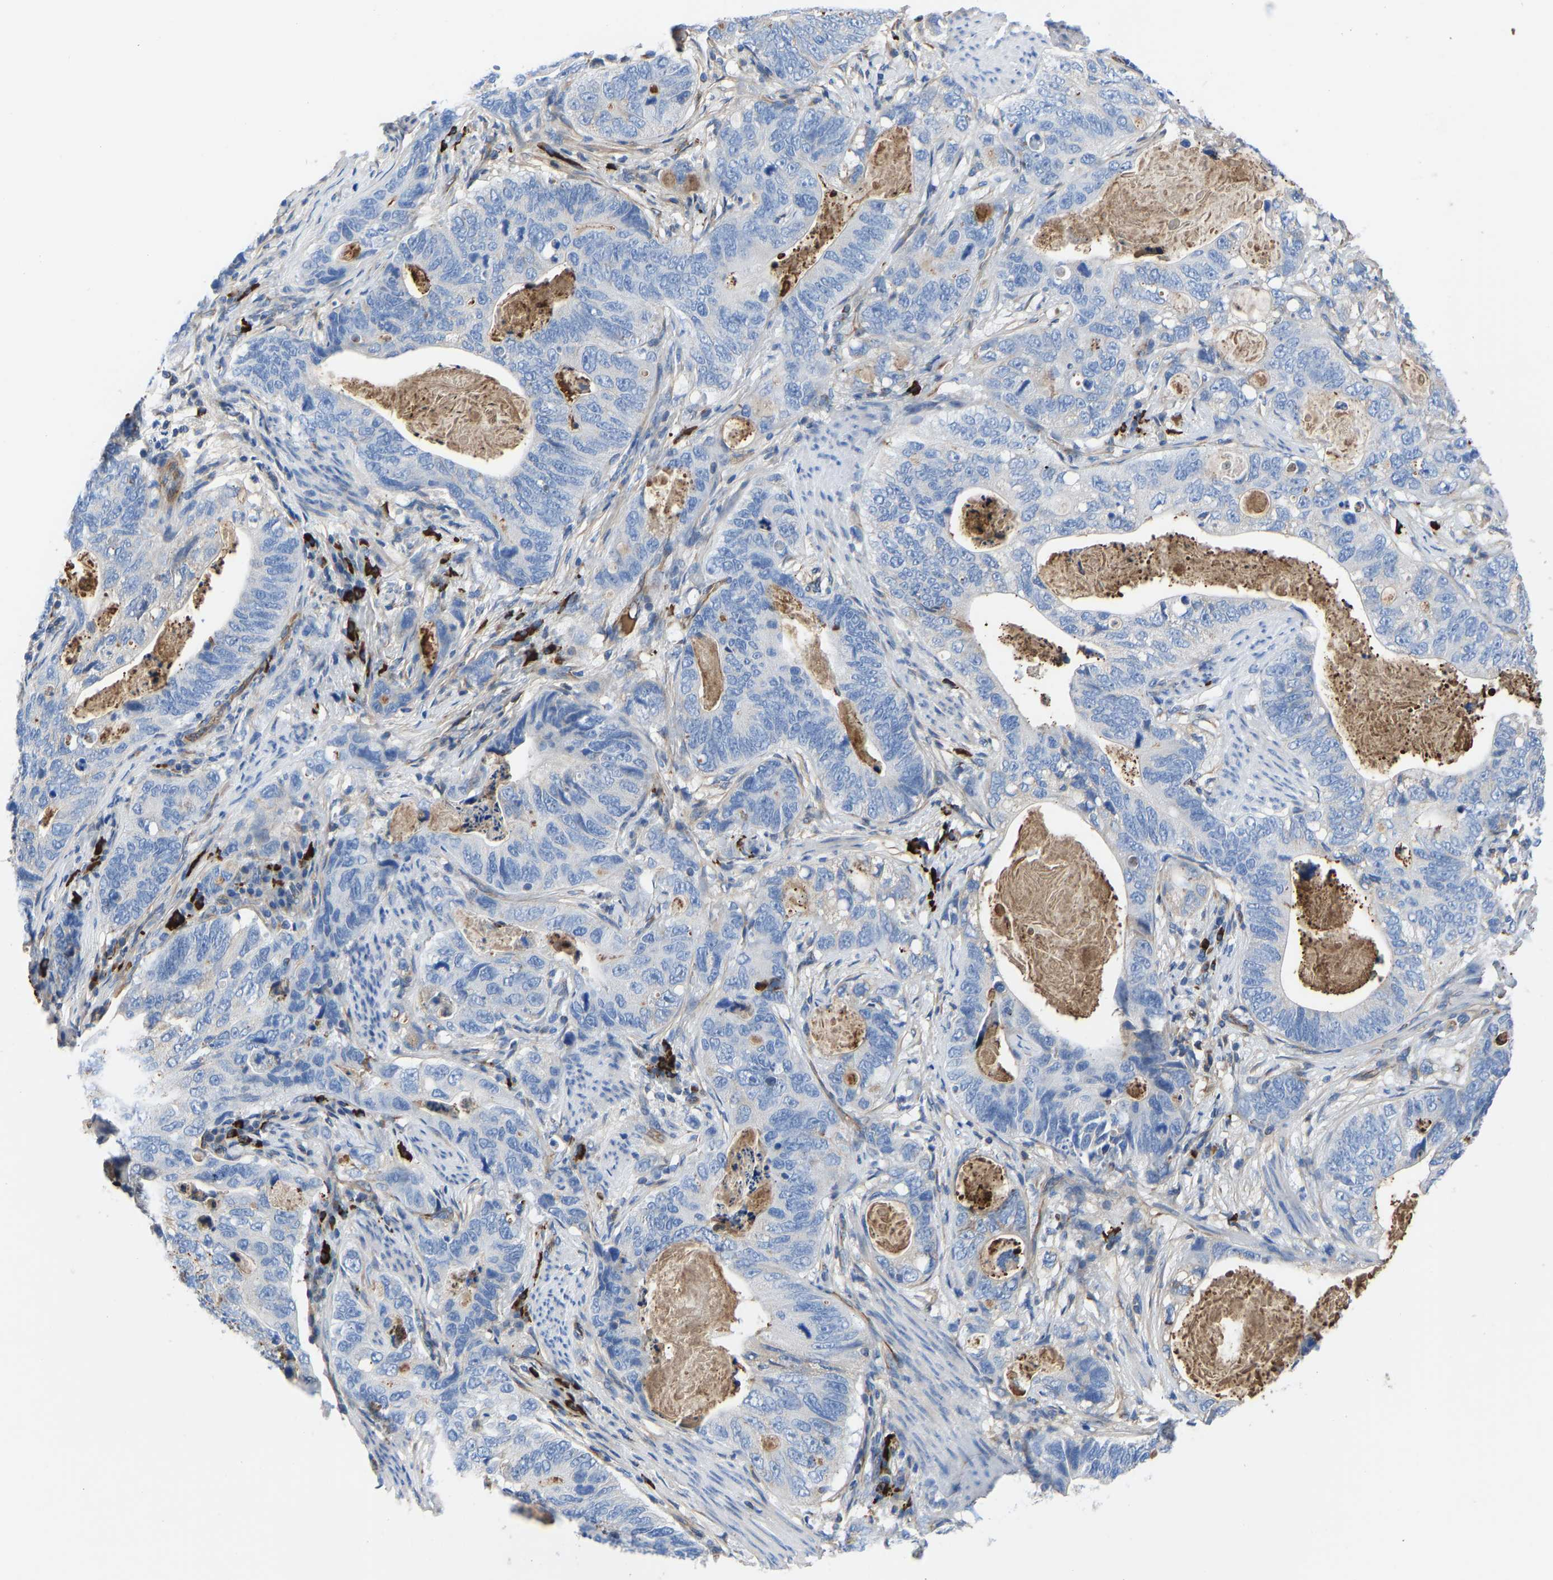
{"staining": {"intensity": "negative", "quantity": "none", "location": "none"}, "tissue": "stomach cancer", "cell_type": "Tumor cells", "image_type": "cancer", "snomed": [{"axis": "morphology", "description": "Normal tissue, NOS"}, {"axis": "morphology", "description": "Adenocarcinoma, NOS"}, {"axis": "topography", "description": "Stomach"}], "caption": "Protein analysis of stomach cancer shows no significant positivity in tumor cells.", "gene": "HSPG2", "patient": {"sex": "female", "age": 89}}